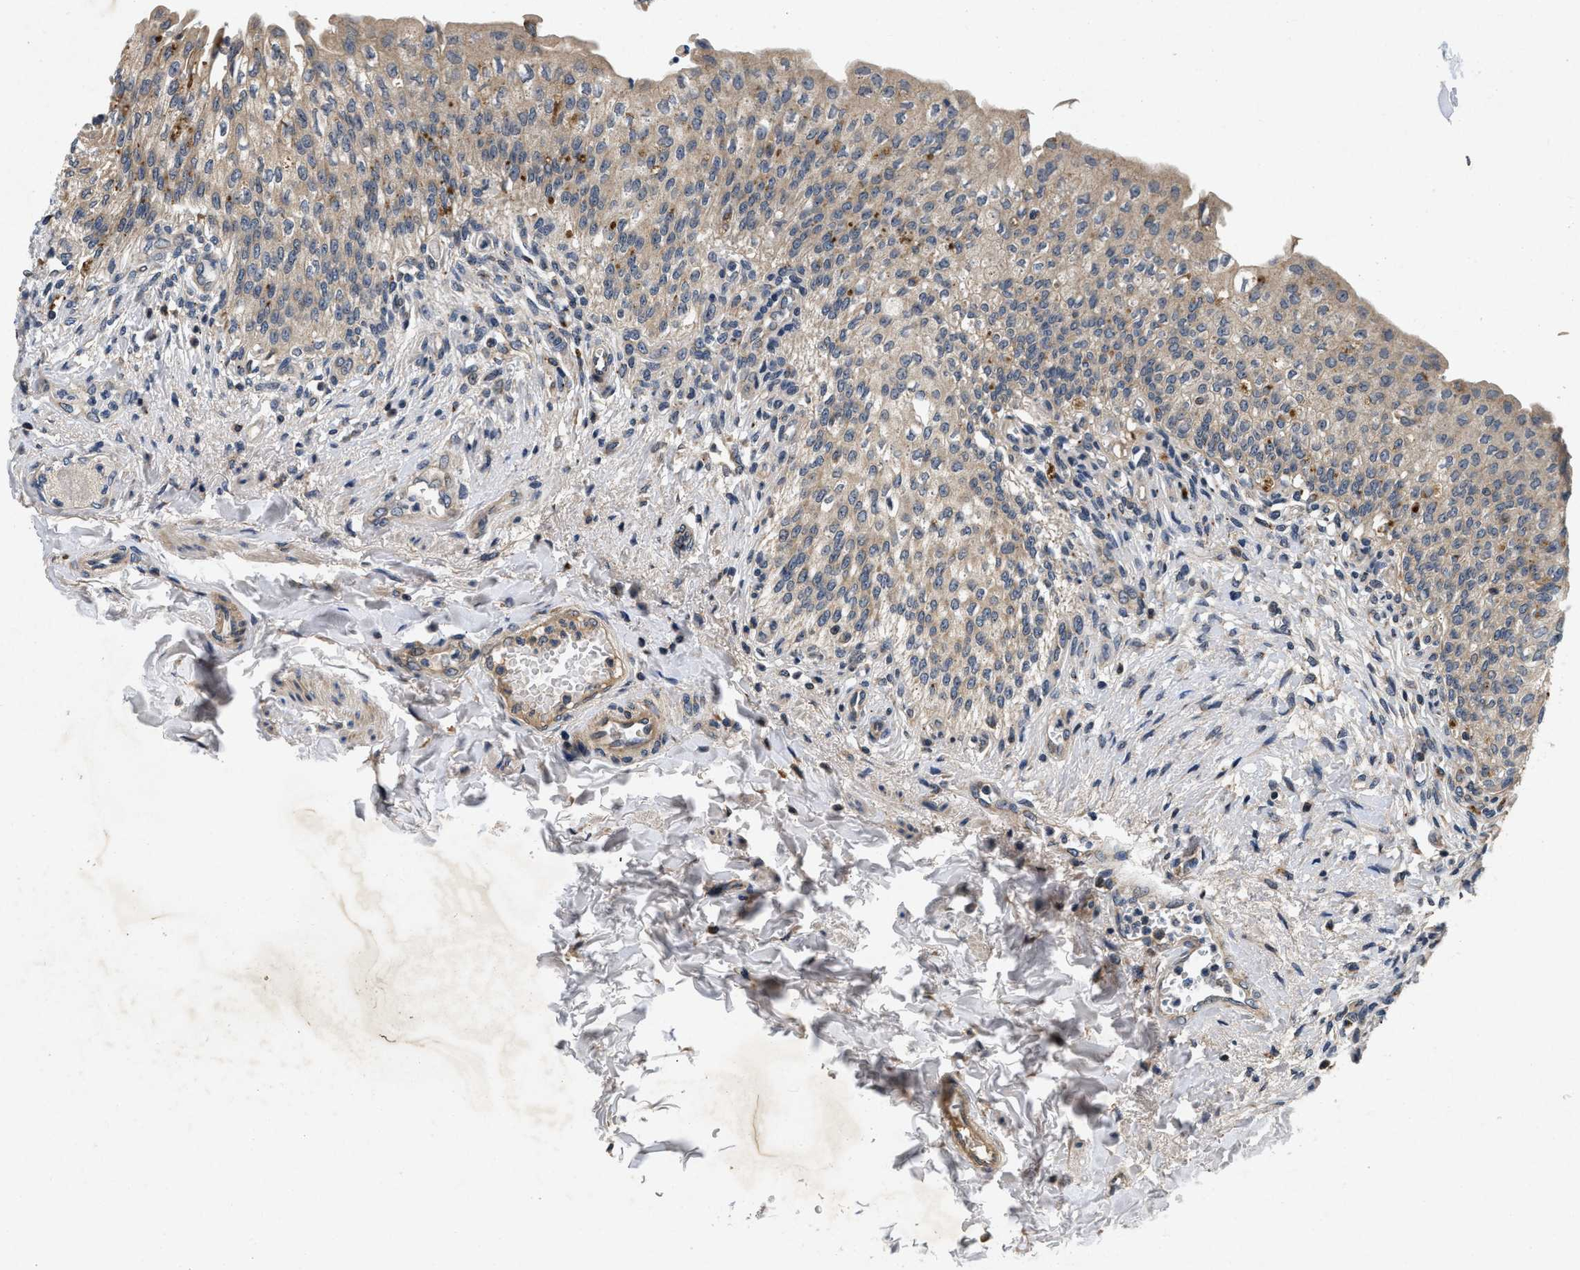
{"staining": {"intensity": "weak", "quantity": ">75%", "location": "cytoplasmic/membranous"}, "tissue": "urinary bladder", "cell_type": "Urothelial cells", "image_type": "normal", "snomed": [{"axis": "morphology", "description": "Normal tissue, NOS"}, {"axis": "topography", "description": "Urinary bladder"}], "caption": "The immunohistochemical stain labels weak cytoplasmic/membranous expression in urothelial cells of normal urinary bladder. The staining is performed using DAB (3,3'-diaminobenzidine) brown chromogen to label protein expression. The nuclei are counter-stained blue using hematoxylin.", "gene": "PDP1", "patient": {"sex": "female", "age": 60}}